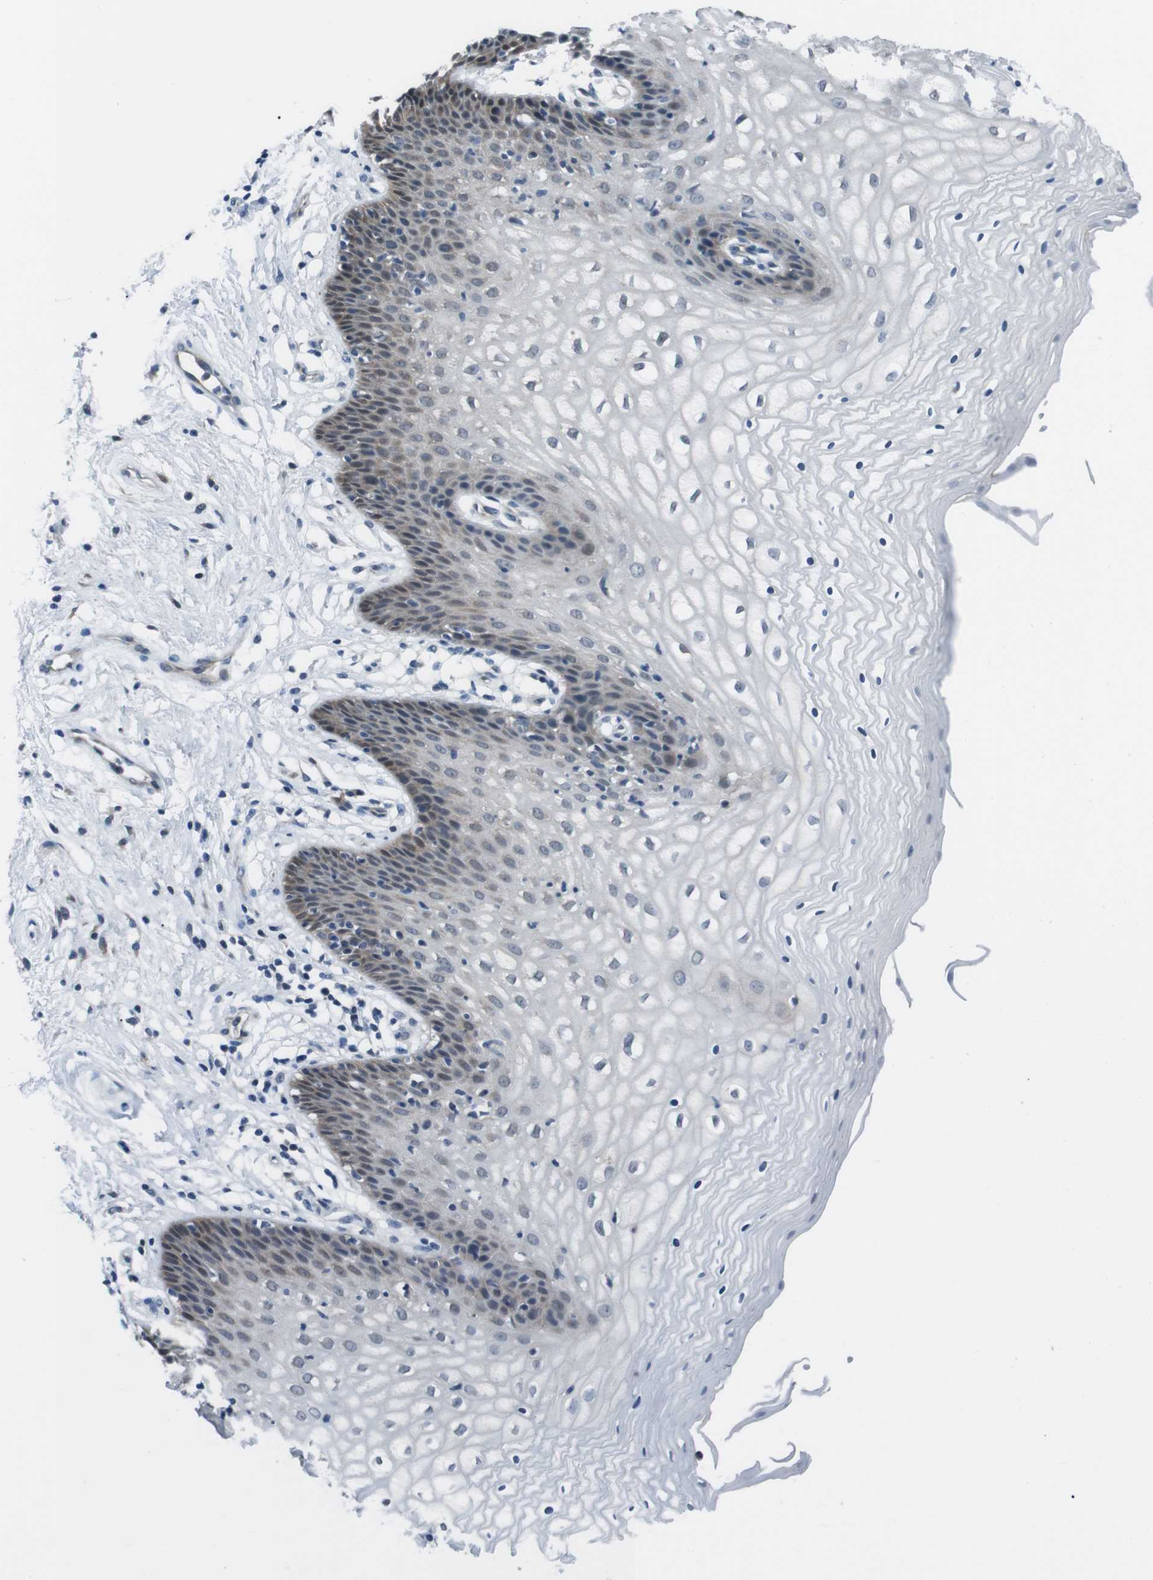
{"staining": {"intensity": "moderate", "quantity": "<25%", "location": "cytoplasmic/membranous"}, "tissue": "vagina", "cell_type": "Squamous epithelial cells", "image_type": "normal", "snomed": [{"axis": "morphology", "description": "Normal tissue, NOS"}, {"axis": "topography", "description": "Vagina"}], "caption": "Immunohistochemical staining of benign human vagina displays low levels of moderate cytoplasmic/membranous expression in about <25% of squamous epithelial cells. Nuclei are stained in blue.", "gene": "LRP5", "patient": {"sex": "female", "age": 34}}